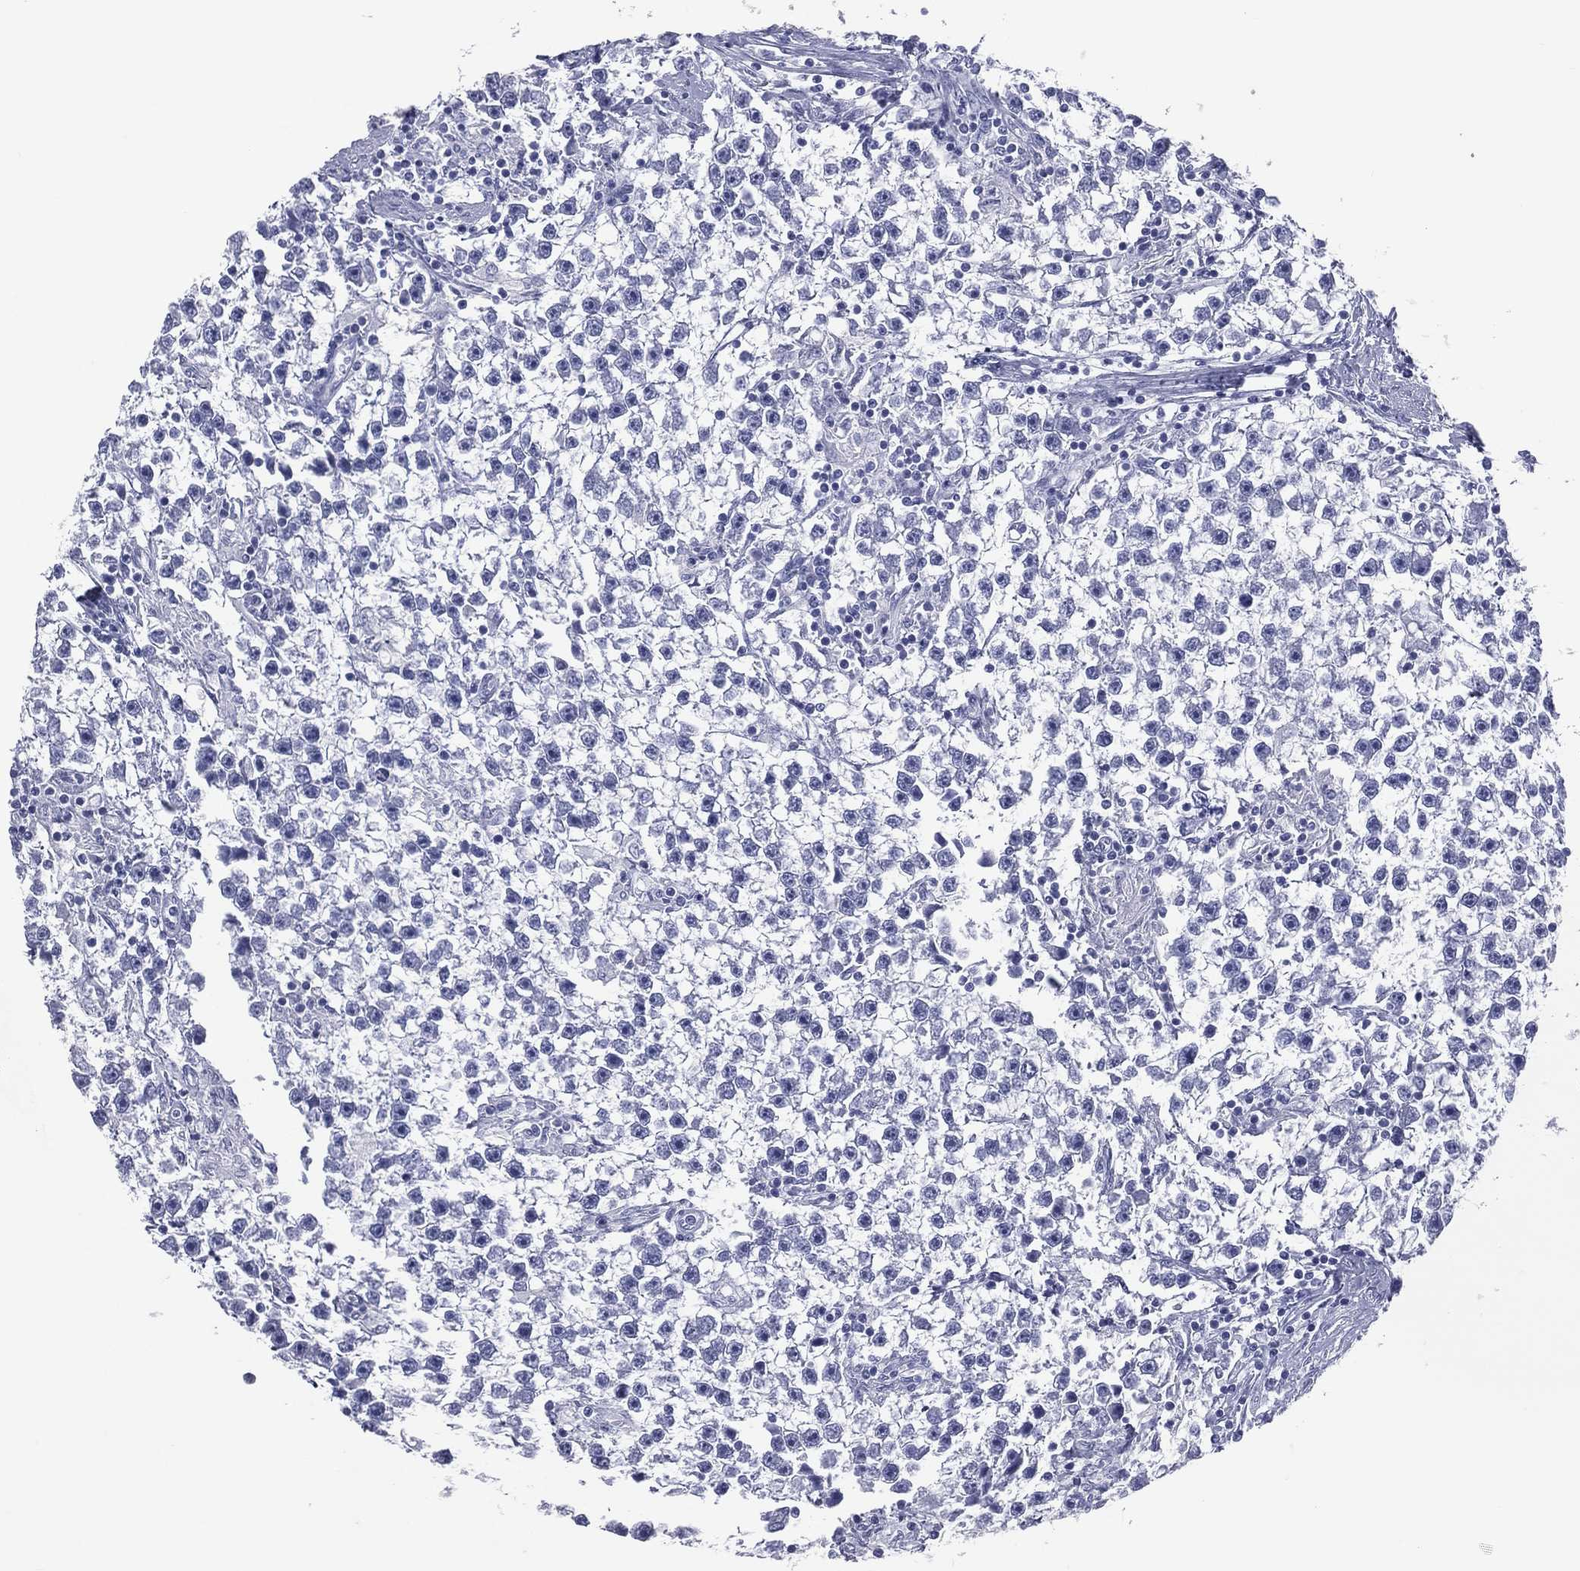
{"staining": {"intensity": "negative", "quantity": "none", "location": "none"}, "tissue": "testis cancer", "cell_type": "Tumor cells", "image_type": "cancer", "snomed": [{"axis": "morphology", "description": "Seminoma, NOS"}, {"axis": "topography", "description": "Testis"}], "caption": "Immunohistochemistry image of neoplastic tissue: human testis cancer stained with DAB displays no significant protein staining in tumor cells. The staining was performed using DAB to visualize the protein expression in brown, while the nuclei were stained in blue with hematoxylin (Magnification: 20x).", "gene": "MLN", "patient": {"sex": "male", "age": 59}}